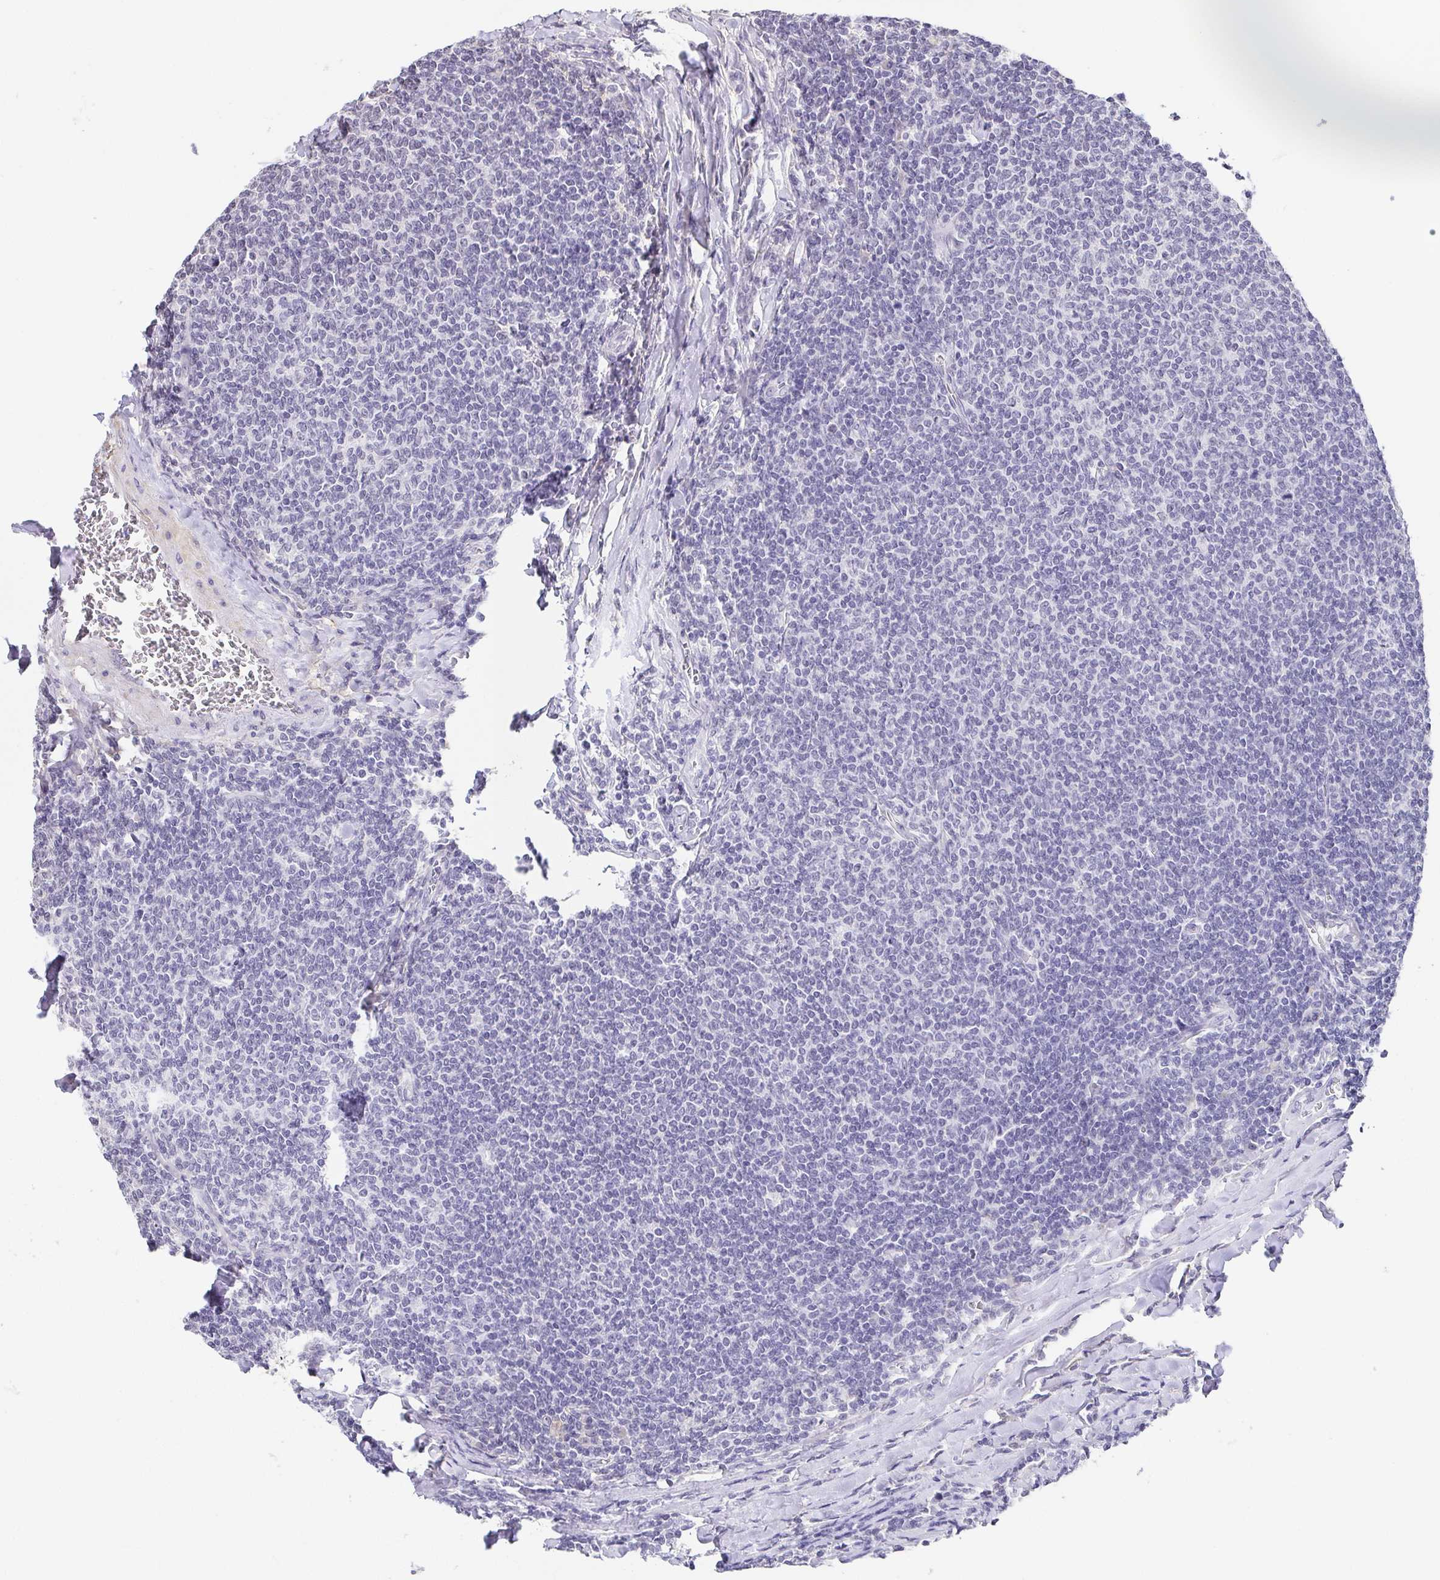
{"staining": {"intensity": "negative", "quantity": "none", "location": "none"}, "tissue": "lymphoma", "cell_type": "Tumor cells", "image_type": "cancer", "snomed": [{"axis": "morphology", "description": "Malignant lymphoma, non-Hodgkin's type, Low grade"}, {"axis": "topography", "description": "Lymph node"}], "caption": "DAB immunohistochemical staining of human lymphoma displays no significant staining in tumor cells. Nuclei are stained in blue.", "gene": "NEFH", "patient": {"sex": "male", "age": 52}}